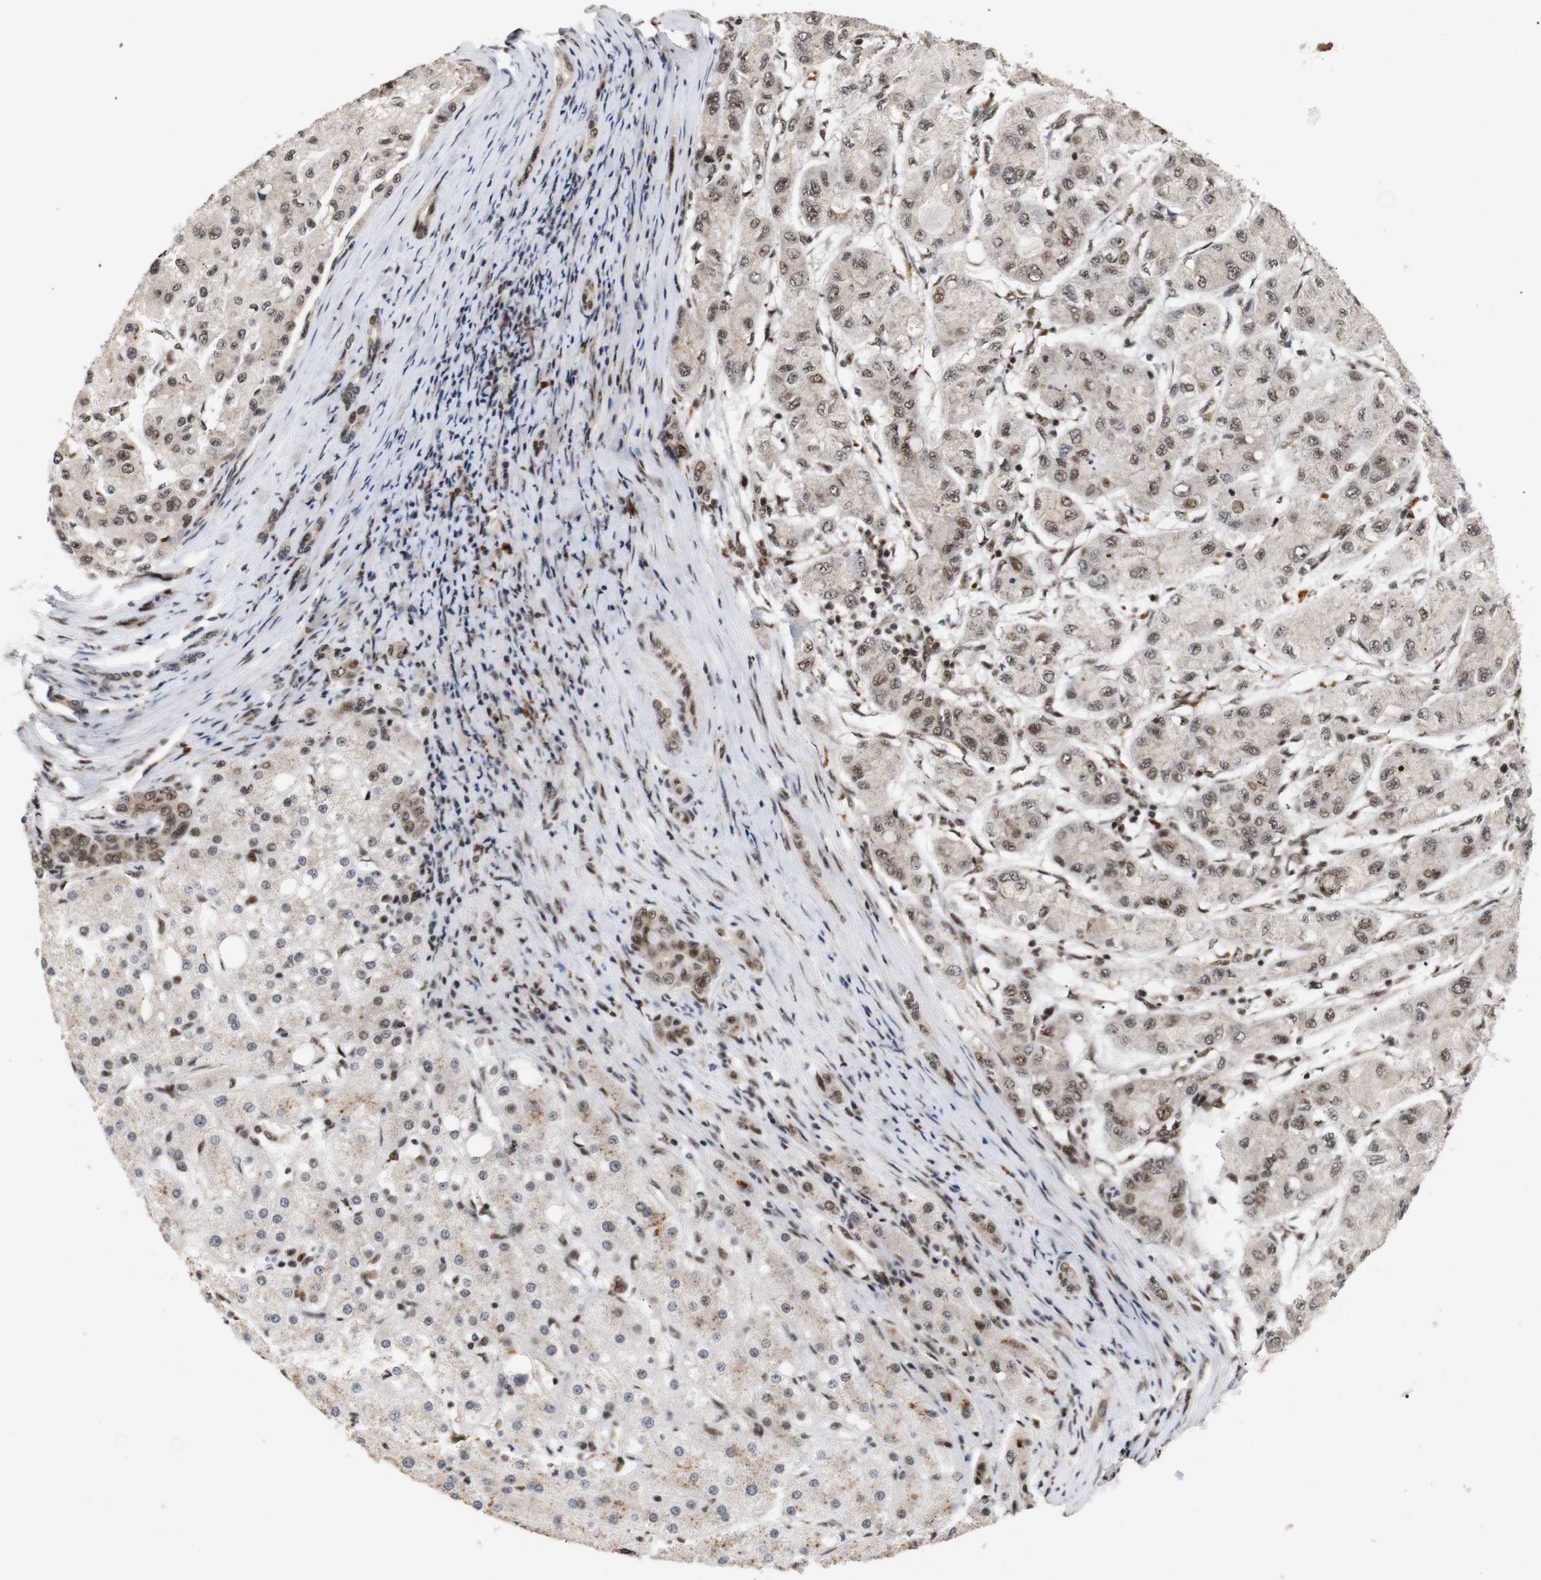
{"staining": {"intensity": "moderate", "quantity": ">75%", "location": "nuclear"}, "tissue": "liver cancer", "cell_type": "Tumor cells", "image_type": "cancer", "snomed": [{"axis": "morphology", "description": "Carcinoma, Hepatocellular, NOS"}, {"axis": "topography", "description": "Liver"}], "caption": "Moderate nuclear positivity is appreciated in approximately >75% of tumor cells in liver cancer (hepatocellular carcinoma).", "gene": "PYM1", "patient": {"sex": "male", "age": 80}}